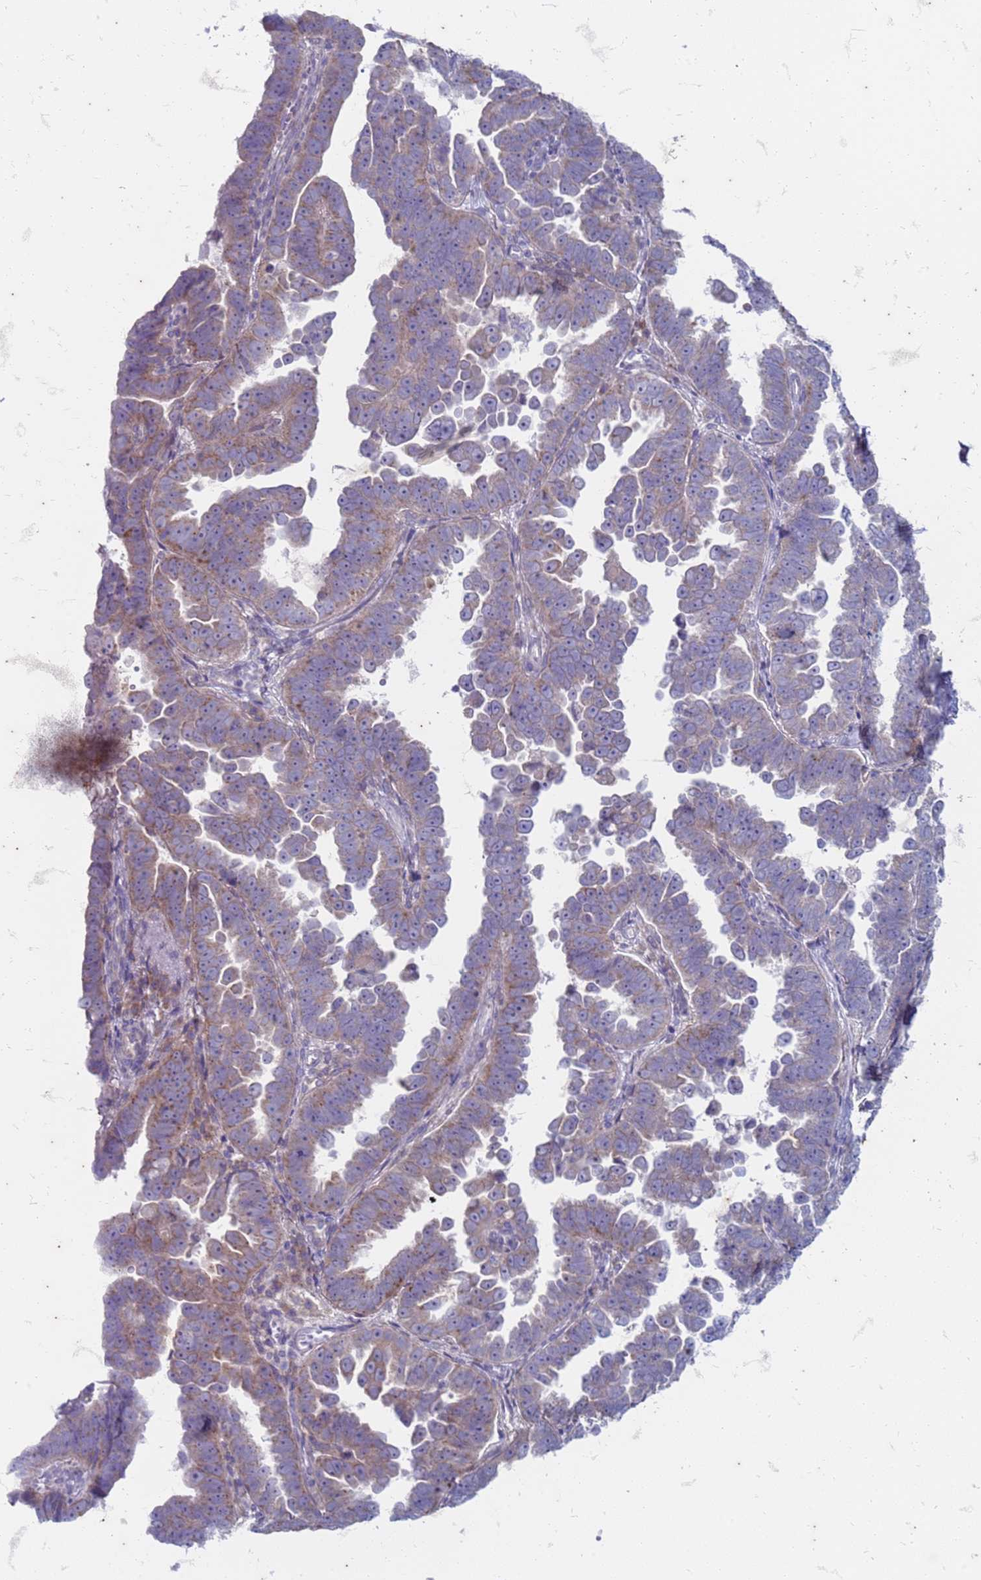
{"staining": {"intensity": "weak", "quantity": "25%-75%", "location": "cytoplasmic/membranous"}, "tissue": "endometrial cancer", "cell_type": "Tumor cells", "image_type": "cancer", "snomed": [{"axis": "morphology", "description": "Adenocarcinoma, NOS"}, {"axis": "topography", "description": "Endometrium"}], "caption": "Immunohistochemical staining of endometrial adenocarcinoma shows low levels of weak cytoplasmic/membranous protein staining in approximately 25%-75% of tumor cells.", "gene": "SUCO", "patient": {"sex": "female", "age": 75}}